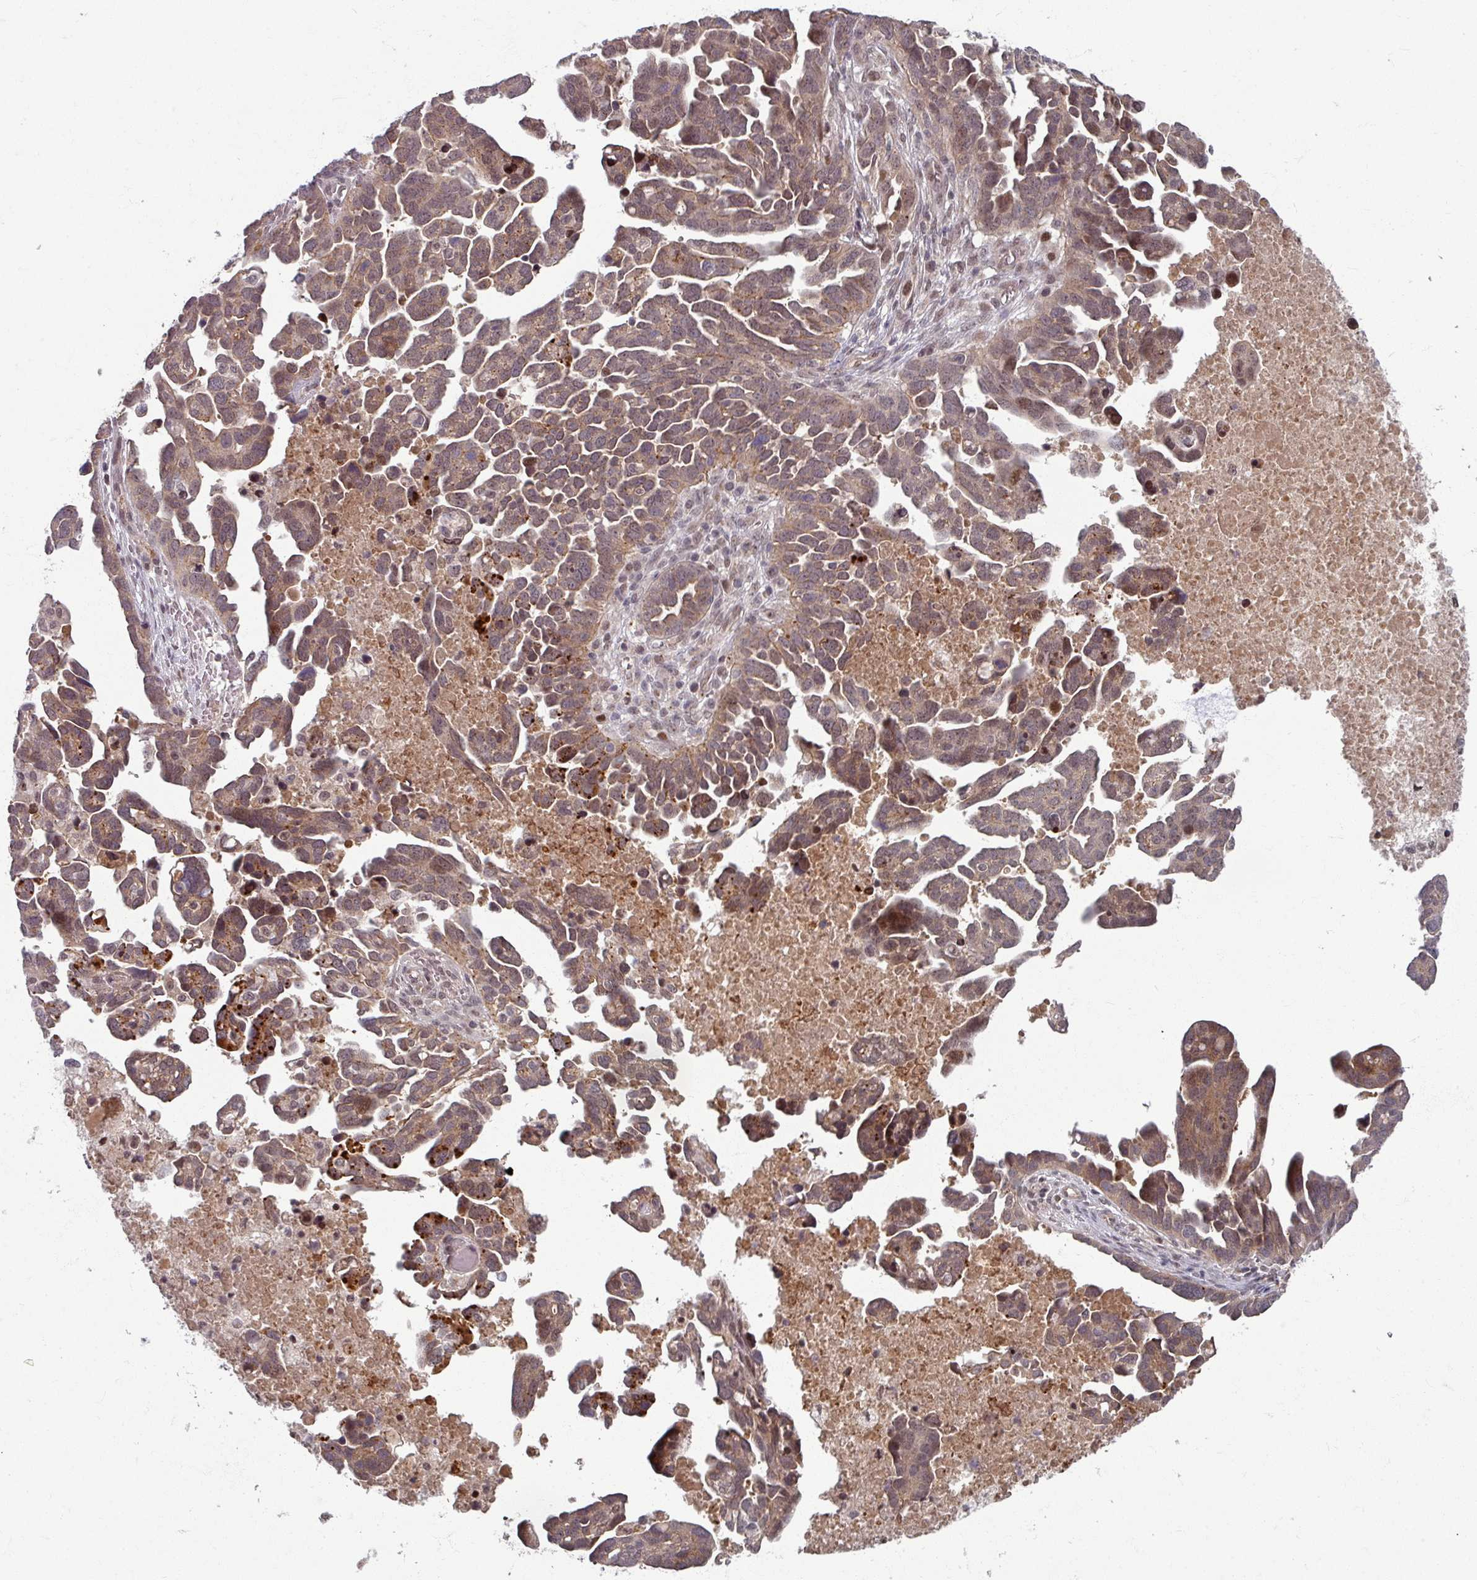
{"staining": {"intensity": "moderate", "quantity": ">75%", "location": "cytoplasmic/membranous,nuclear"}, "tissue": "ovarian cancer", "cell_type": "Tumor cells", "image_type": "cancer", "snomed": [{"axis": "morphology", "description": "Cystadenocarcinoma, serous, NOS"}, {"axis": "topography", "description": "Ovary"}], "caption": "Human serous cystadenocarcinoma (ovarian) stained for a protein (brown) exhibits moderate cytoplasmic/membranous and nuclear positive positivity in about >75% of tumor cells.", "gene": "KLC3", "patient": {"sex": "female", "age": 54}}